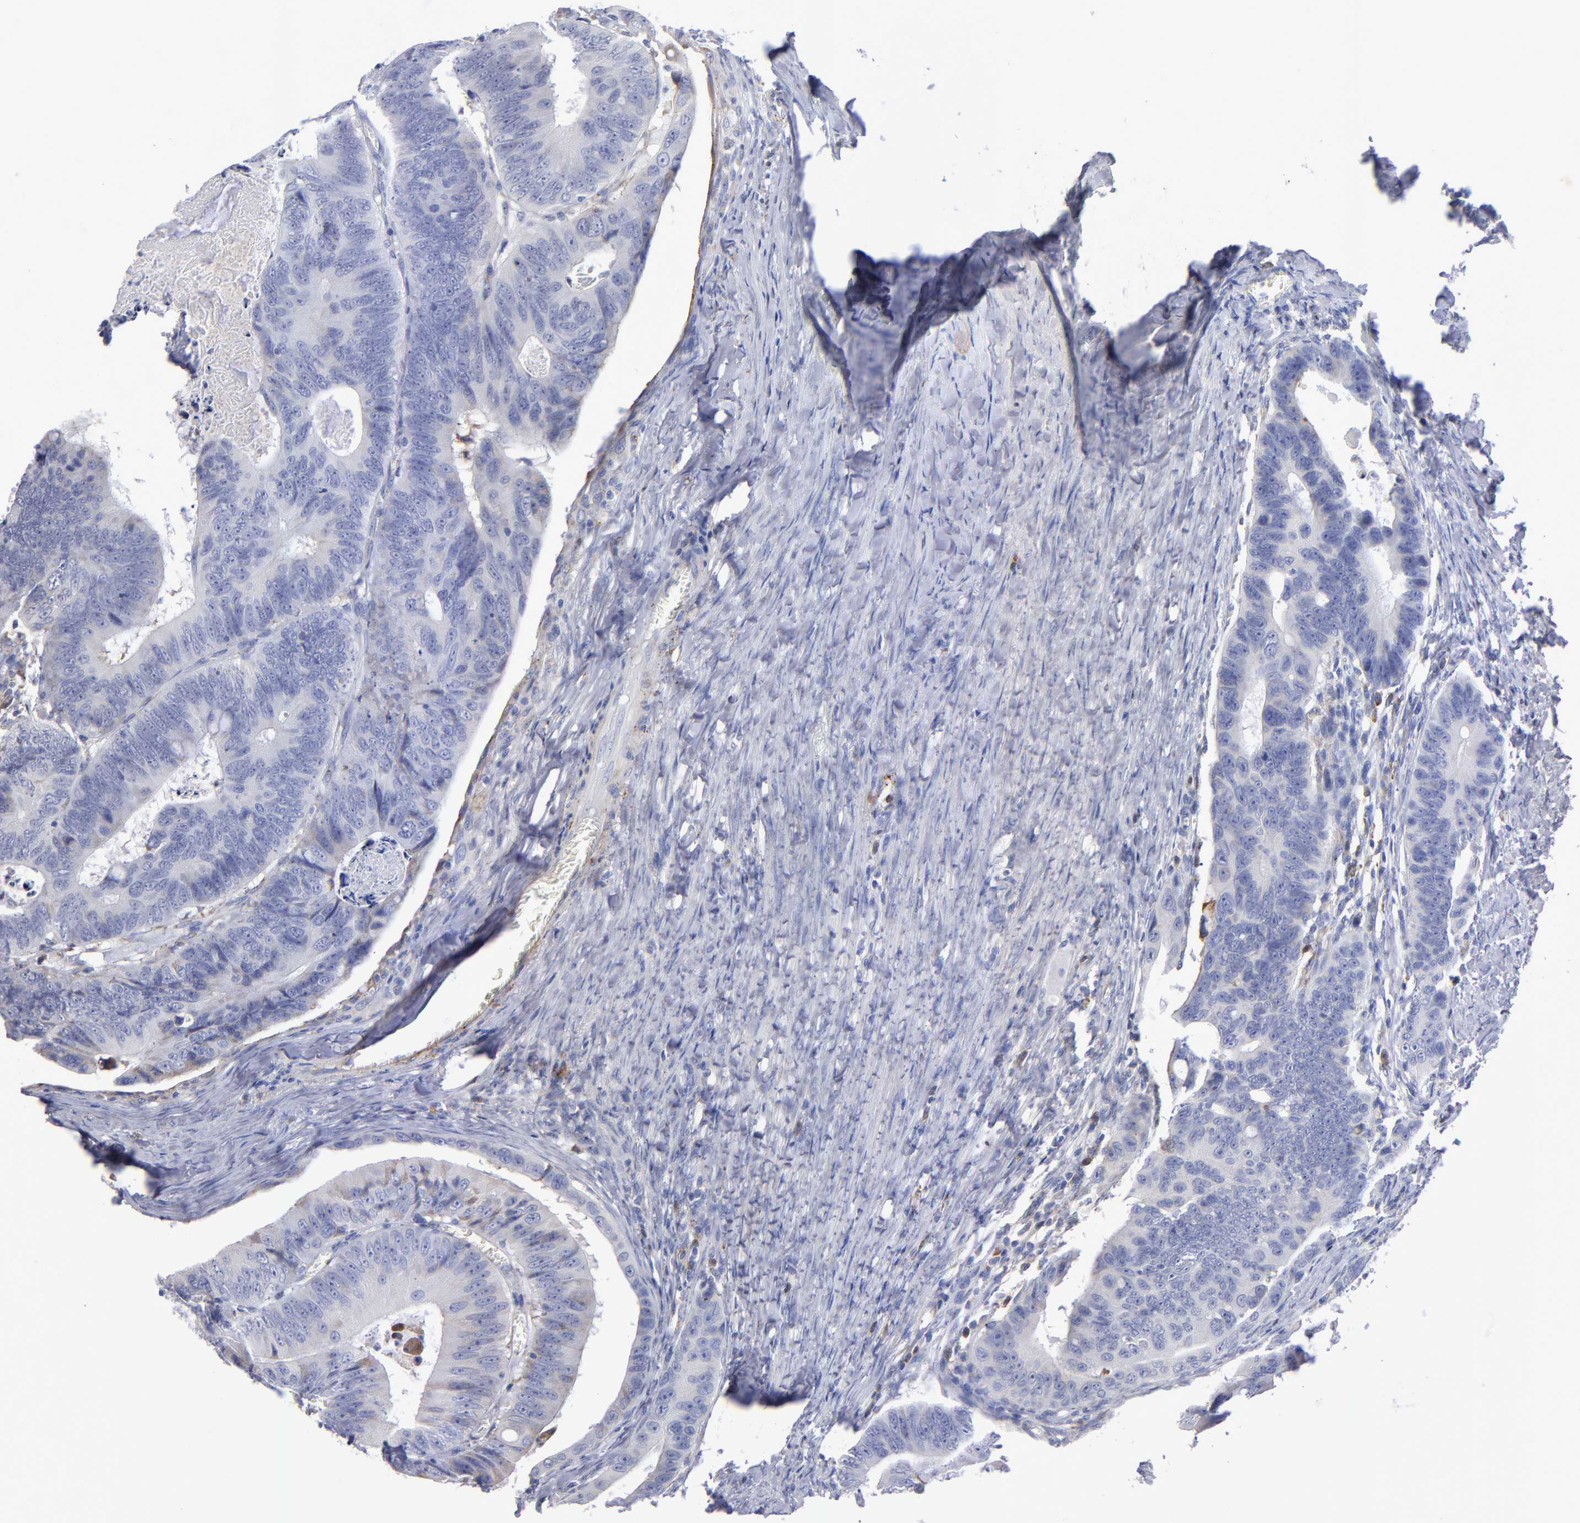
{"staining": {"intensity": "weak", "quantity": "<25%", "location": "cytoplasmic/membranous"}, "tissue": "colorectal cancer", "cell_type": "Tumor cells", "image_type": "cancer", "snomed": [{"axis": "morphology", "description": "Adenocarcinoma, NOS"}, {"axis": "topography", "description": "Colon"}], "caption": "Adenocarcinoma (colorectal) stained for a protein using immunohistochemistry (IHC) displays no positivity tumor cells.", "gene": "MFGE8", "patient": {"sex": "female", "age": 55}}